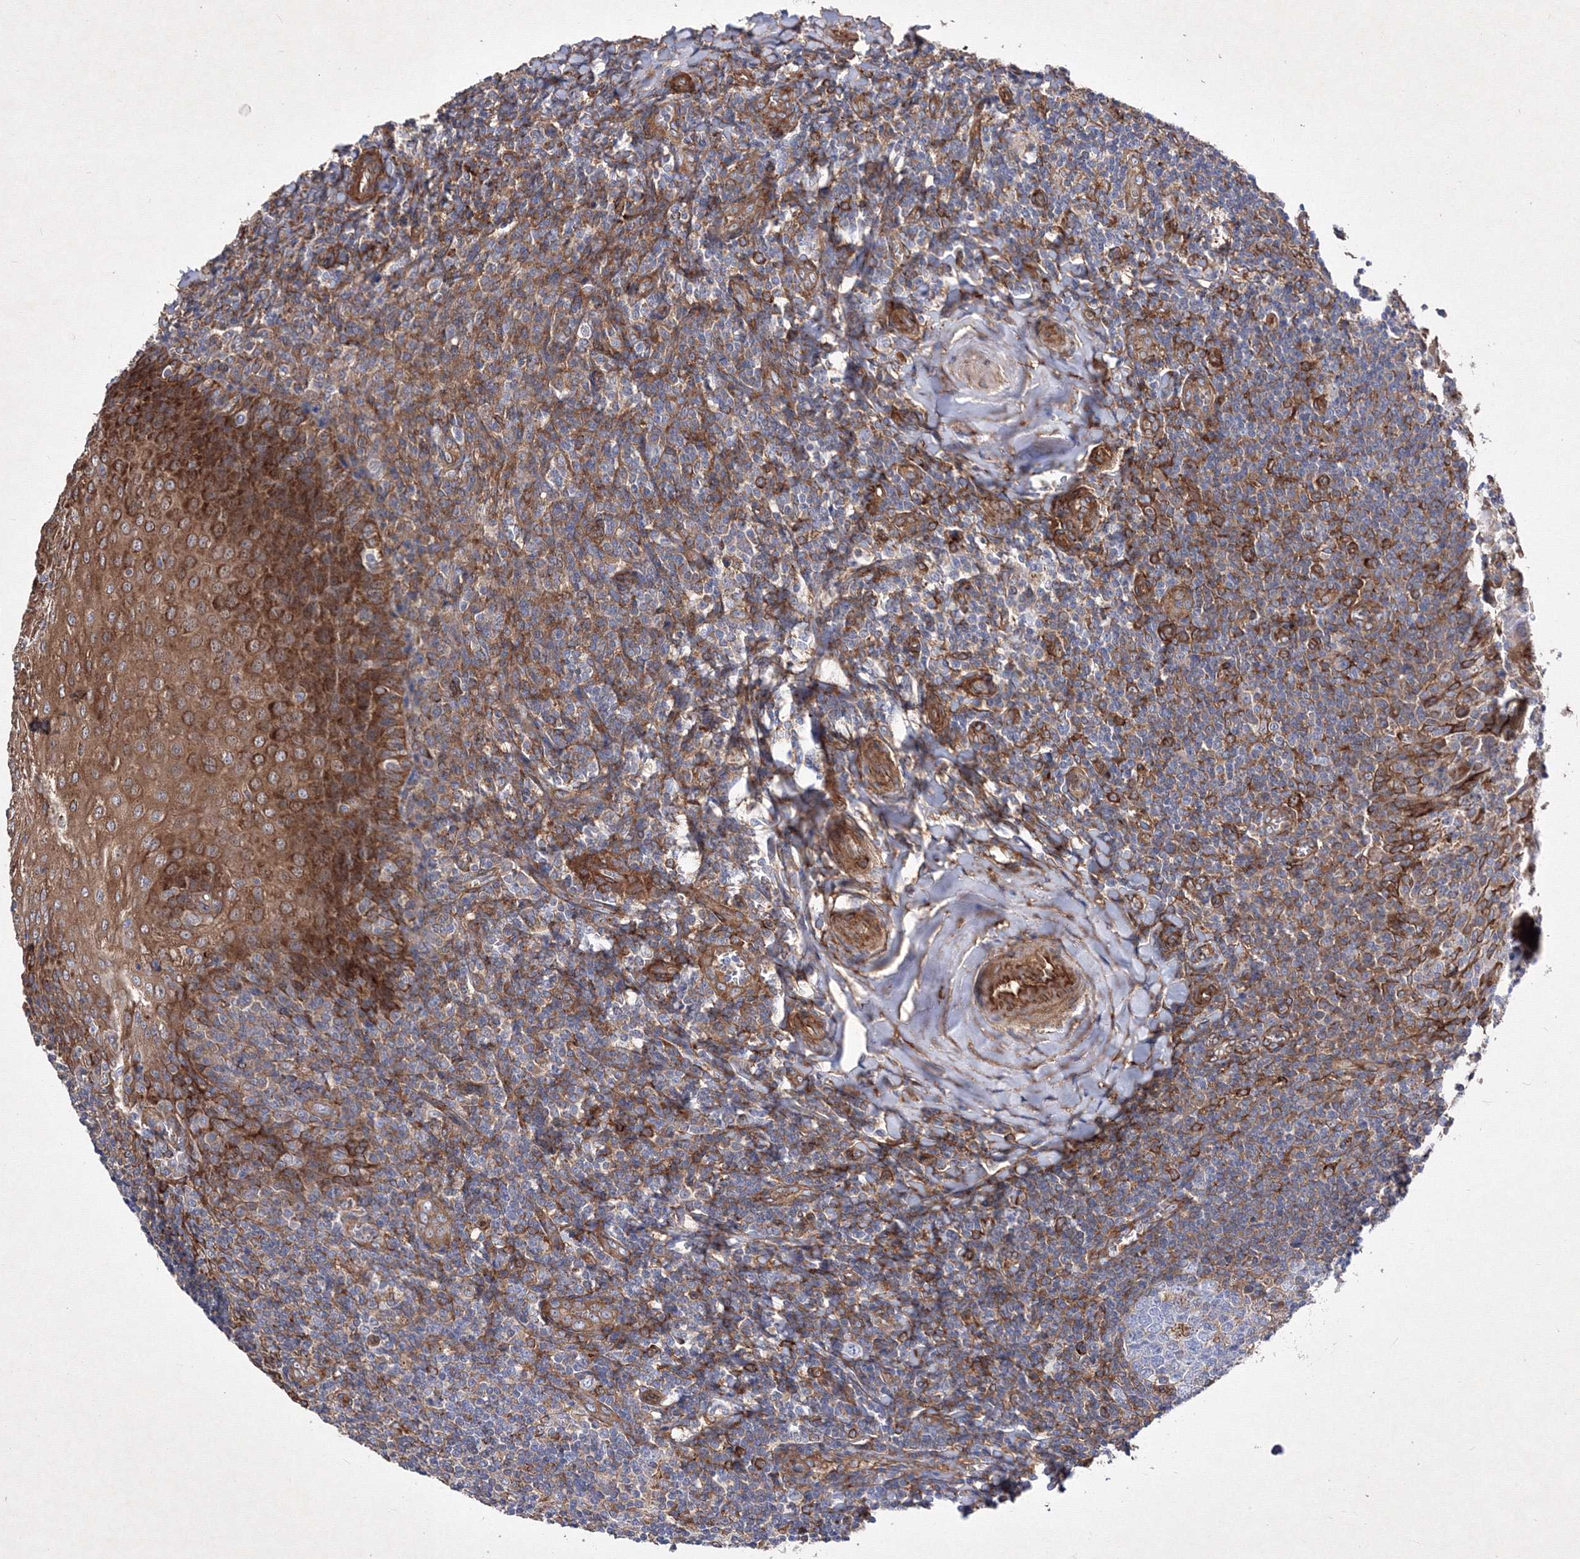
{"staining": {"intensity": "moderate", "quantity": "<25%", "location": "cytoplasmic/membranous"}, "tissue": "tonsil", "cell_type": "Germinal center cells", "image_type": "normal", "snomed": [{"axis": "morphology", "description": "Normal tissue, NOS"}, {"axis": "topography", "description": "Tonsil"}], "caption": "IHC of unremarkable human tonsil demonstrates low levels of moderate cytoplasmic/membranous staining in approximately <25% of germinal center cells.", "gene": "SNX18", "patient": {"sex": "male", "age": 27}}